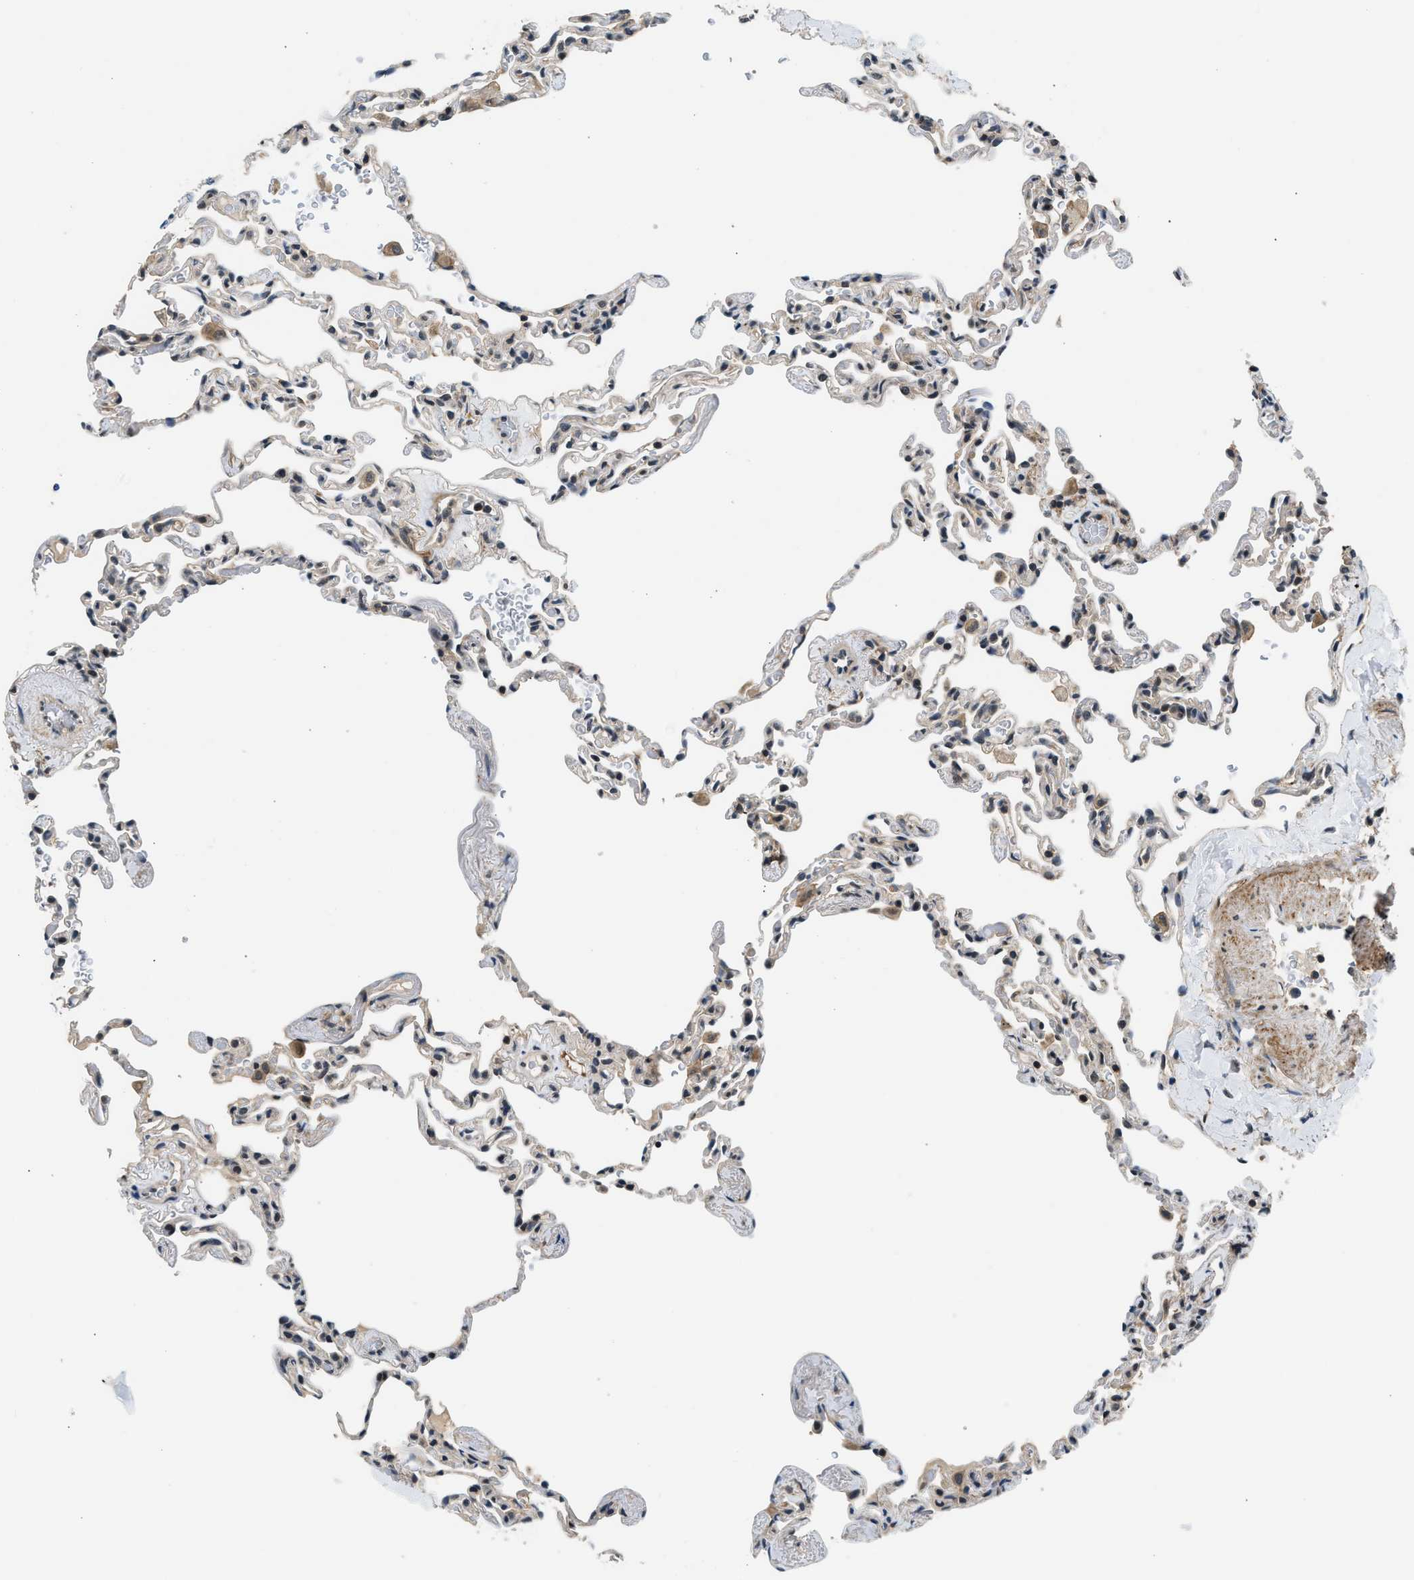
{"staining": {"intensity": "moderate", "quantity": "<25%", "location": "nuclear"}, "tissue": "lung", "cell_type": "Alveolar cells", "image_type": "normal", "snomed": [{"axis": "morphology", "description": "Normal tissue, NOS"}, {"axis": "topography", "description": "Lung"}], "caption": "Immunohistochemical staining of normal lung exhibits <25% levels of moderate nuclear protein staining in approximately <25% of alveolar cells.", "gene": "MTMR1", "patient": {"sex": "male", "age": 59}}